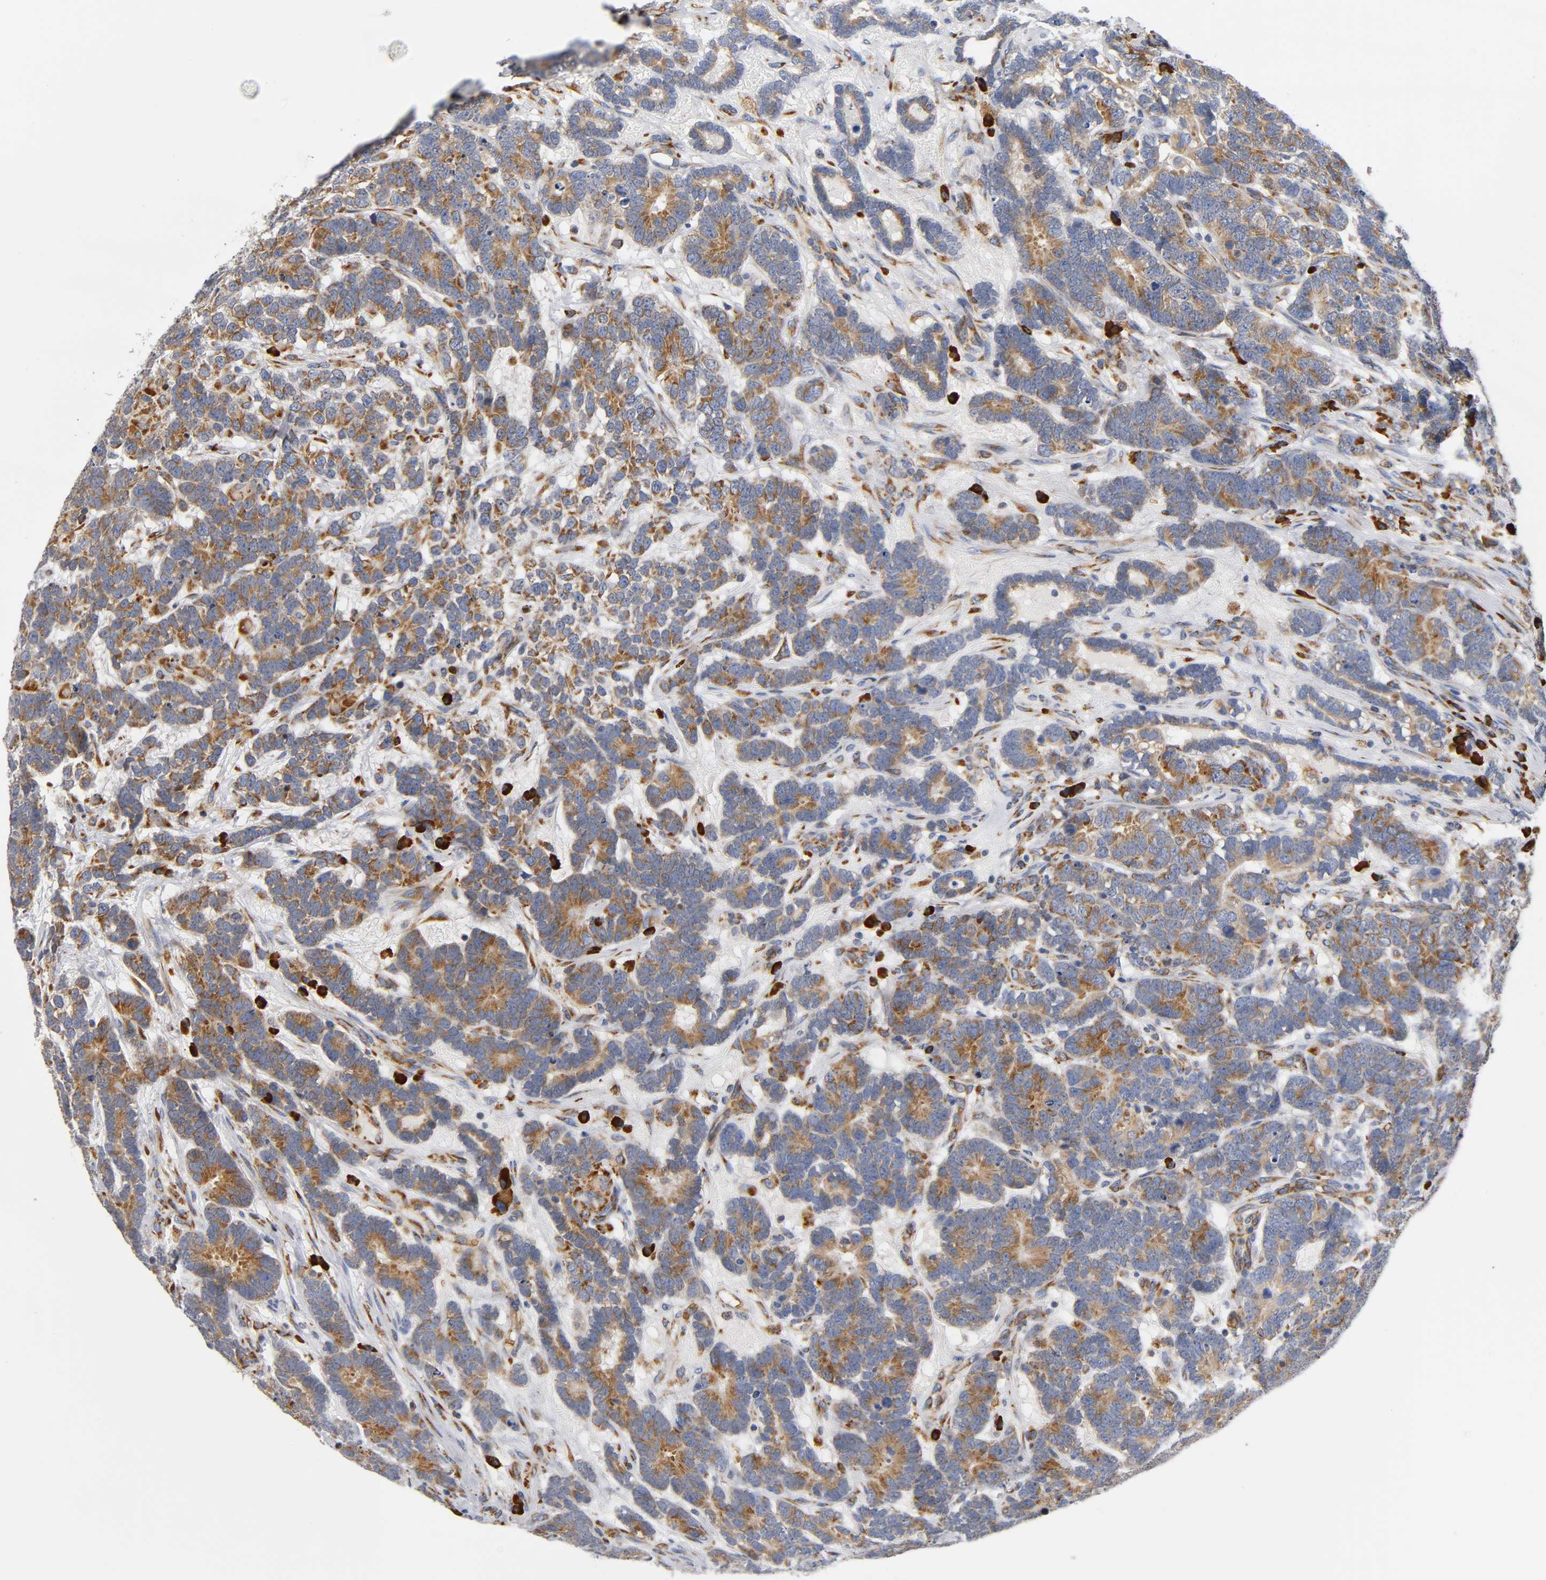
{"staining": {"intensity": "moderate", "quantity": ">75%", "location": "cytoplasmic/membranous"}, "tissue": "testis cancer", "cell_type": "Tumor cells", "image_type": "cancer", "snomed": [{"axis": "morphology", "description": "Carcinoma, Embryonal, NOS"}, {"axis": "topography", "description": "Testis"}], "caption": "Protein staining demonstrates moderate cytoplasmic/membranous positivity in about >75% of tumor cells in testis cancer.", "gene": "UCKL1", "patient": {"sex": "male", "age": 26}}